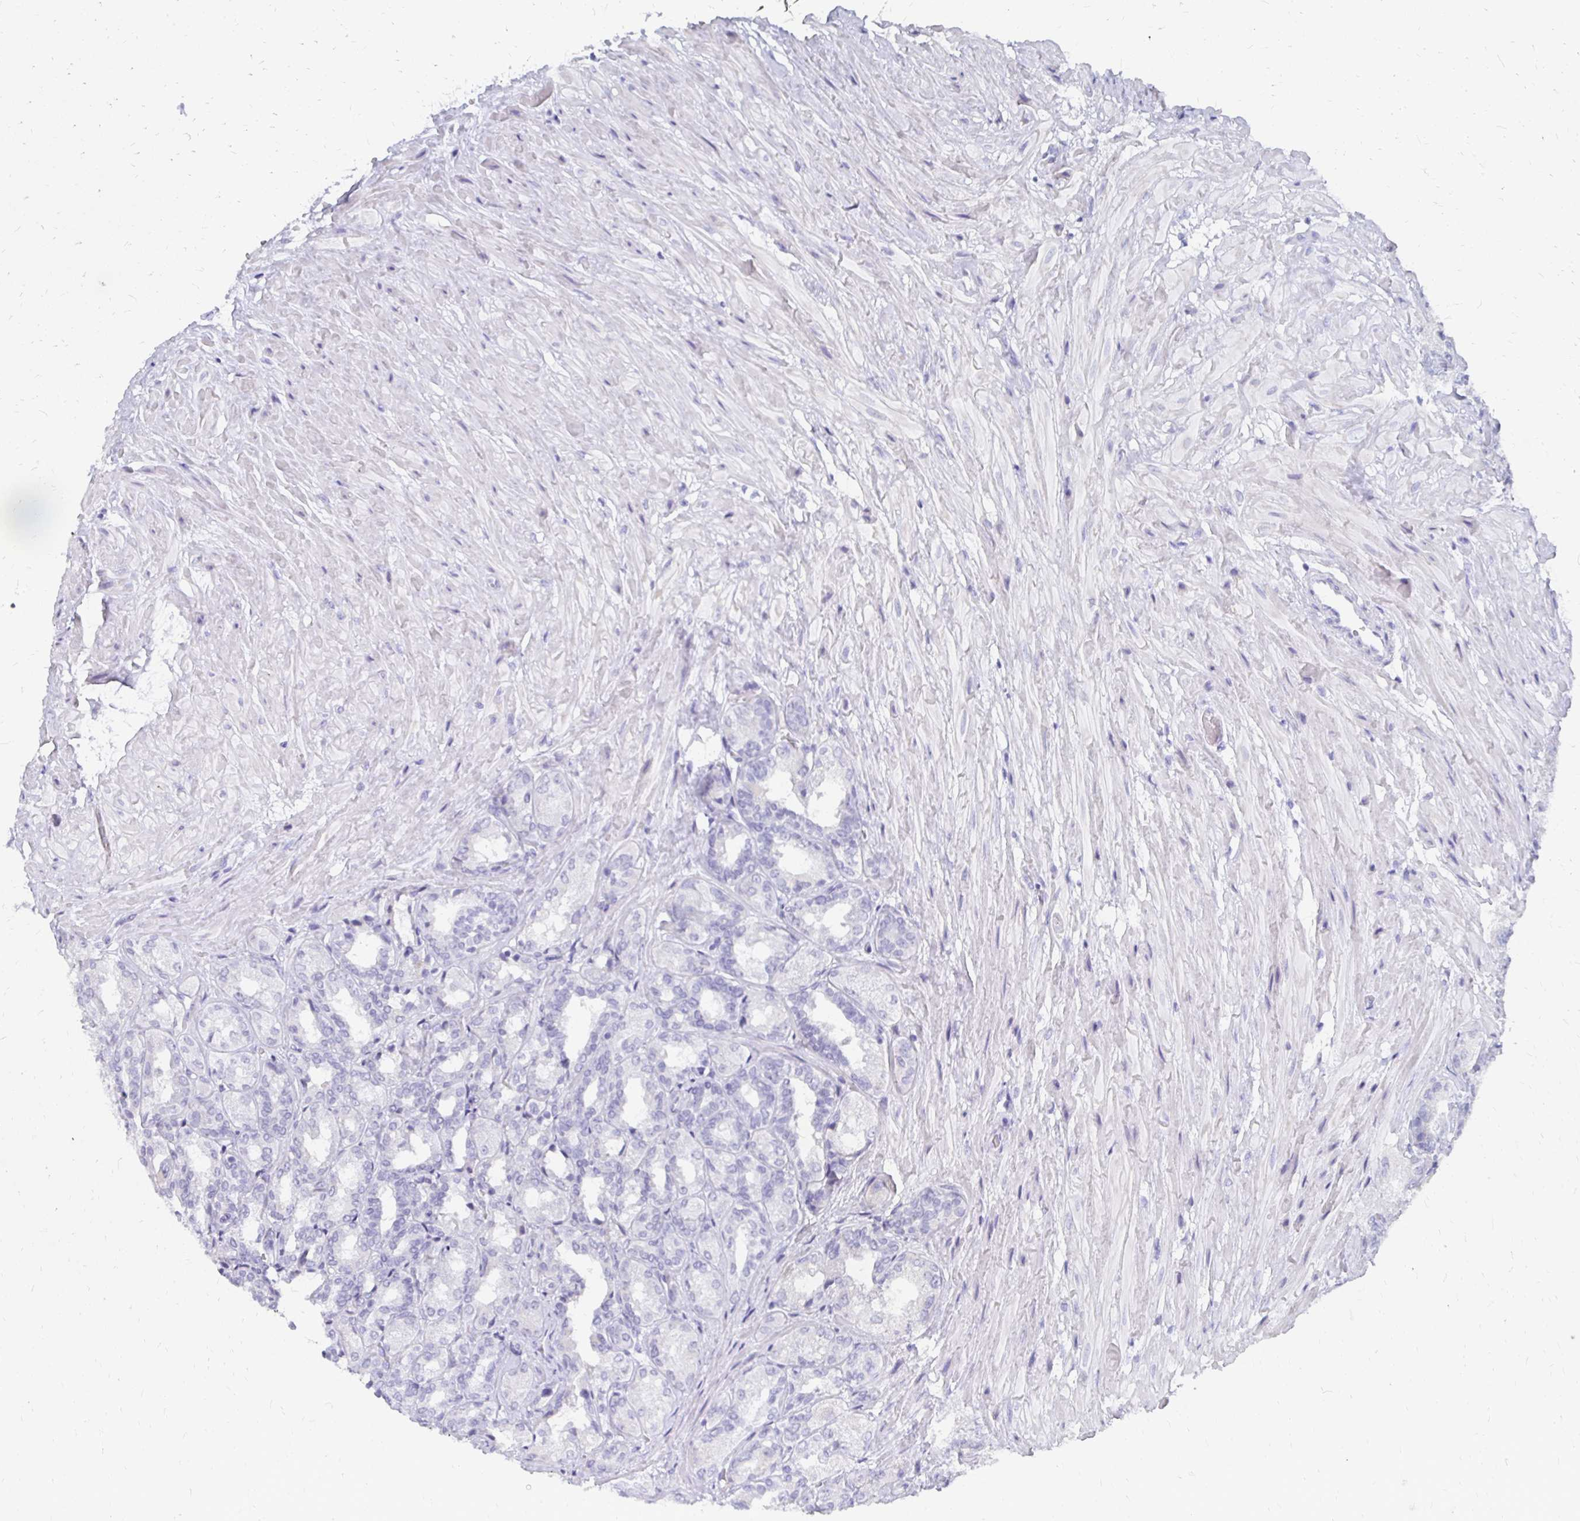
{"staining": {"intensity": "negative", "quantity": "none", "location": "none"}, "tissue": "seminal vesicle", "cell_type": "Glandular cells", "image_type": "normal", "snomed": [{"axis": "morphology", "description": "Normal tissue, NOS"}, {"axis": "topography", "description": "Seminal veicle"}], "caption": "The immunohistochemistry photomicrograph has no significant staining in glandular cells of seminal vesicle. (Stains: DAB immunohistochemistry (IHC) with hematoxylin counter stain, Microscopy: brightfield microscopy at high magnification).", "gene": "SYCP3", "patient": {"sex": "male", "age": 68}}